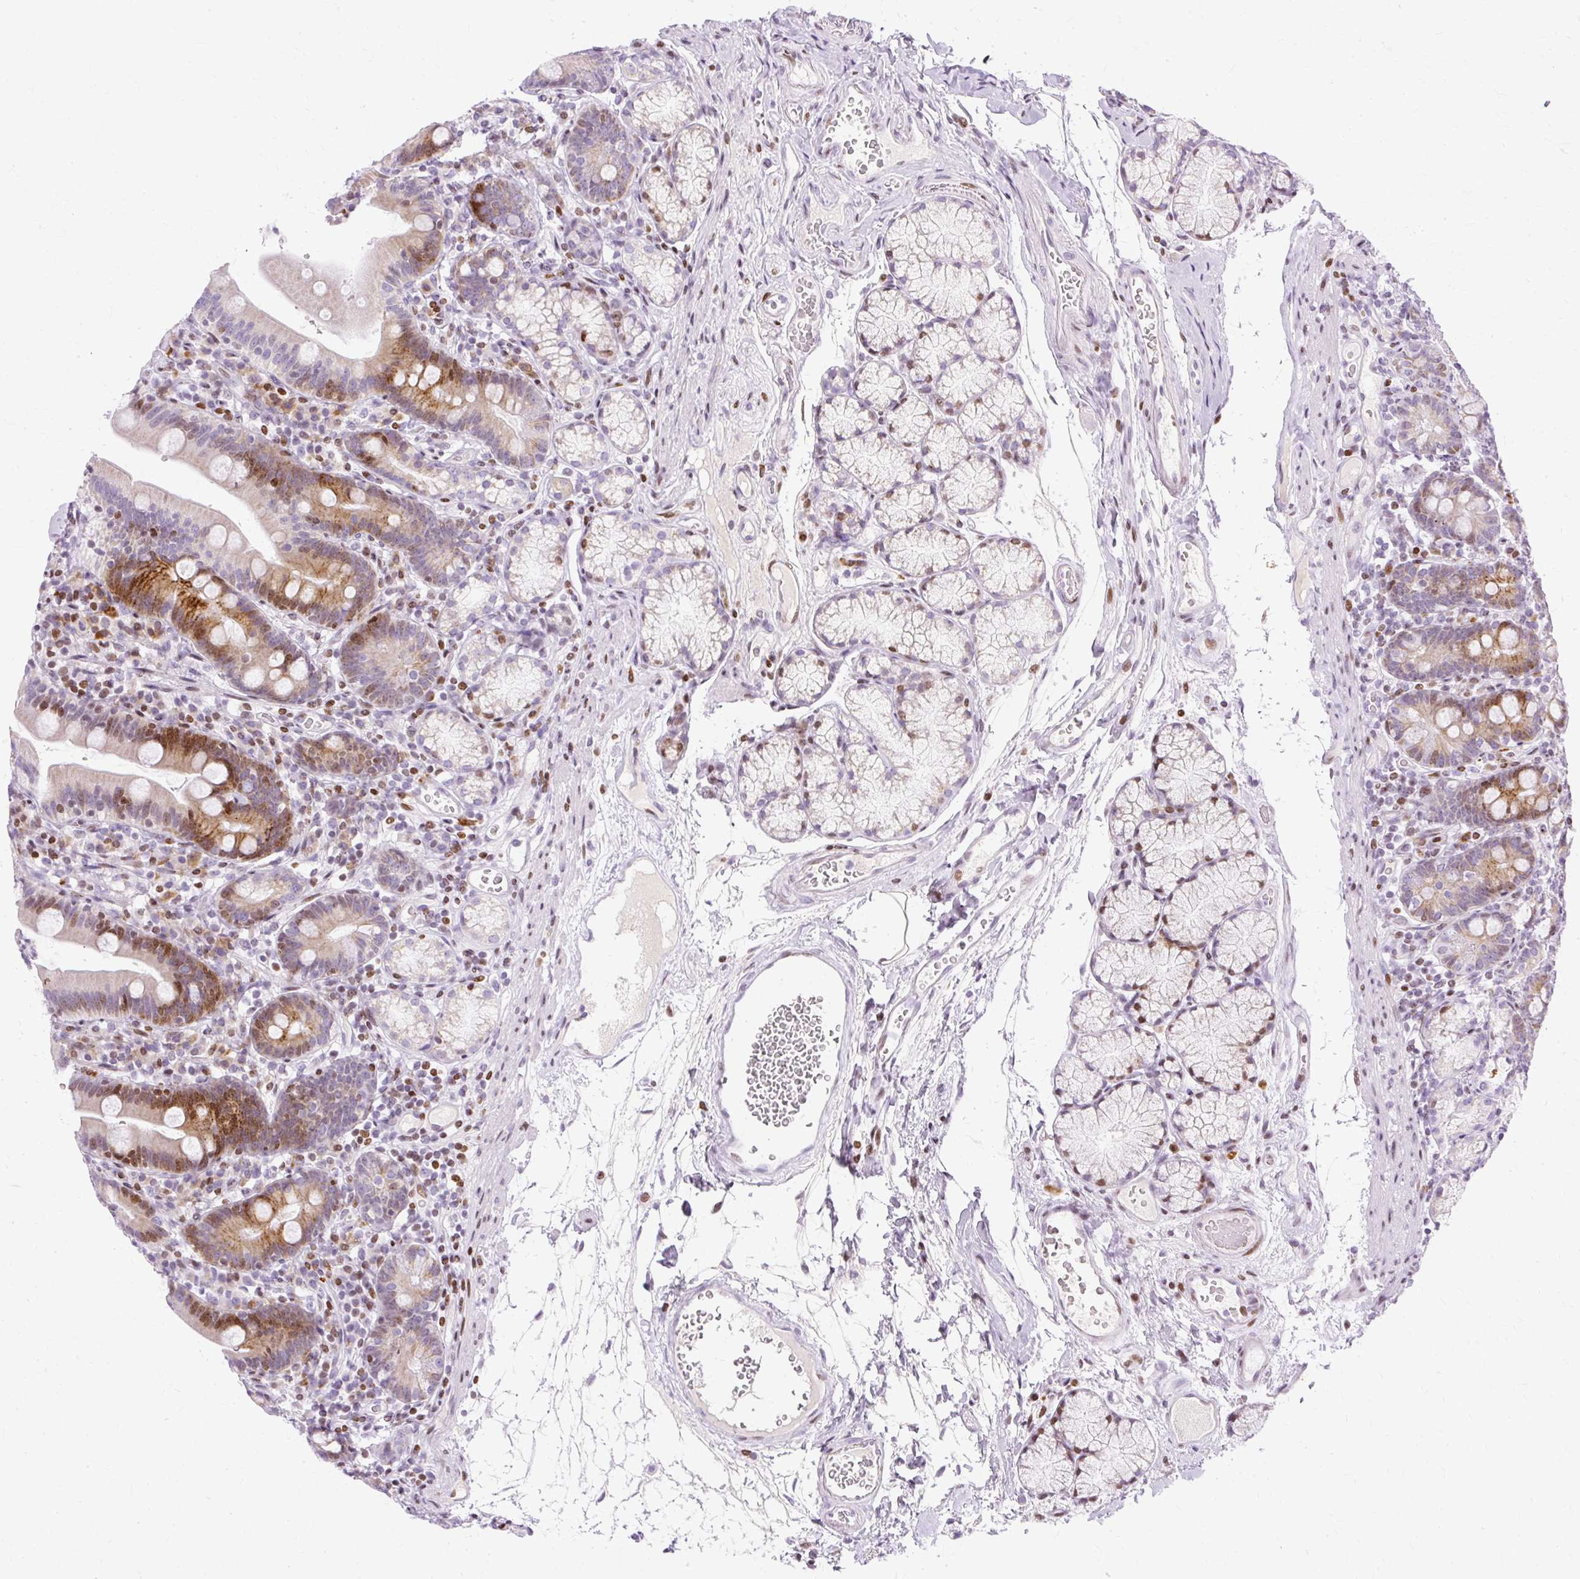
{"staining": {"intensity": "moderate", "quantity": "25%-75%", "location": "cytoplasmic/membranous,nuclear"}, "tissue": "duodenum", "cell_type": "Glandular cells", "image_type": "normal", "snomed": [{"axis": "morphology", "description": "Normal tissue, NOS"}, {"axis": "topography", "description": "Duodenum"}], "caption": "Moderate cytoplasmic/membranous,nuclear staining for a protein is present in about 25%-75% of glandular cells of unremarkable duodenum using immunohistochemistry (IHC).", "gene": "TMEM177", "patient": {"sex": "female", "age": 67}}